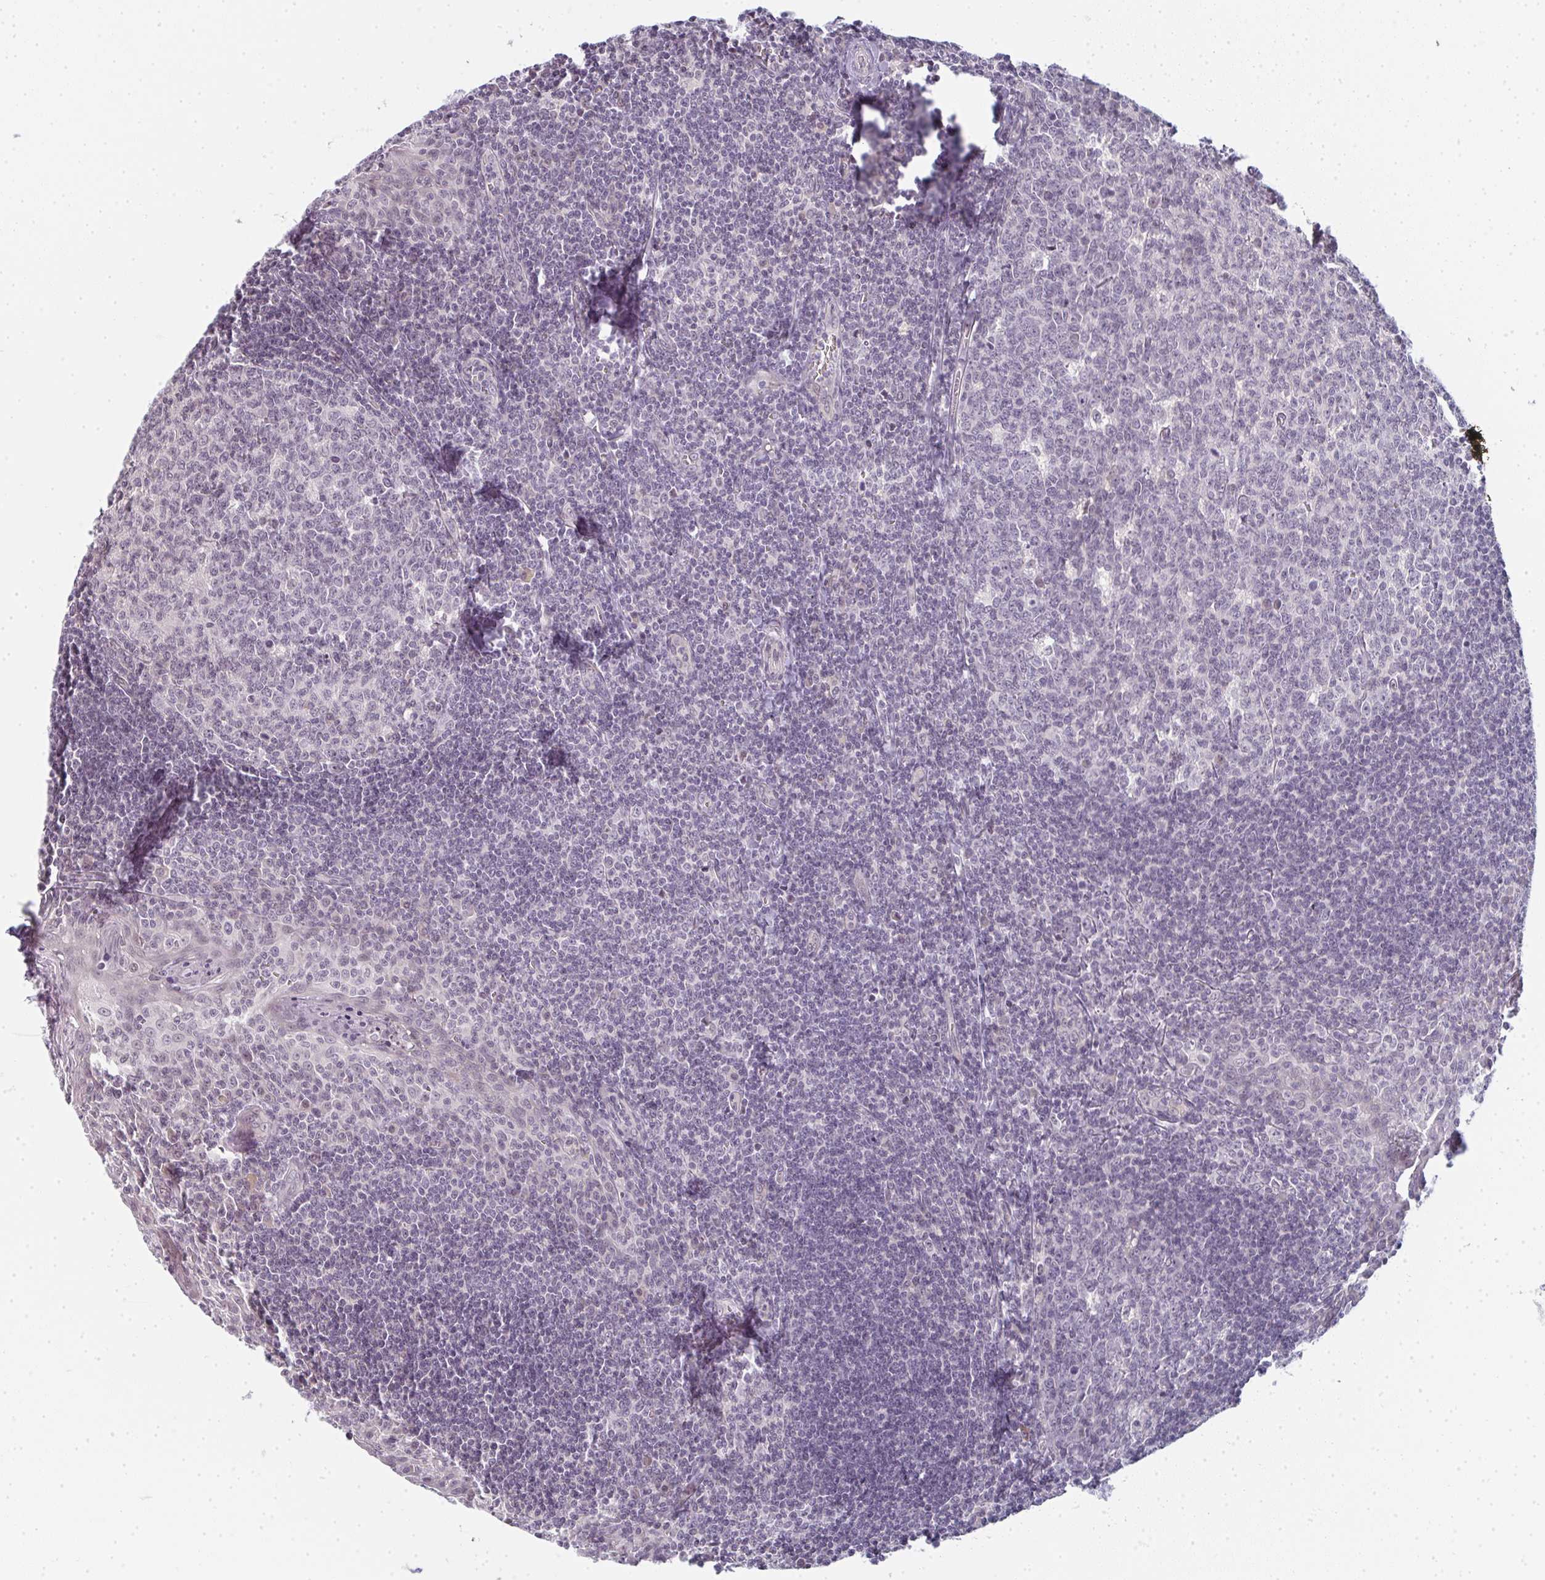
{"staining": {"intensity": "negative", "quantity": "none", "location": "none"}, "tissue": "tonsil", "cell_type": "Germinal center cells", "image_type": "normal", "snomed": [{"axis": "morphology", "description": "Normal tissue, NOS"}, {"axis": "topography", "description": "Tonsil"}], "caption": "Immunohistochemistry photomicrograph of unremarkable tonsil: human tonsil stained with DAB reveals no significant protein expression in germinal center cells.", "gene": "RBBP6", "patient": {"sex": "male", "age": 27}}